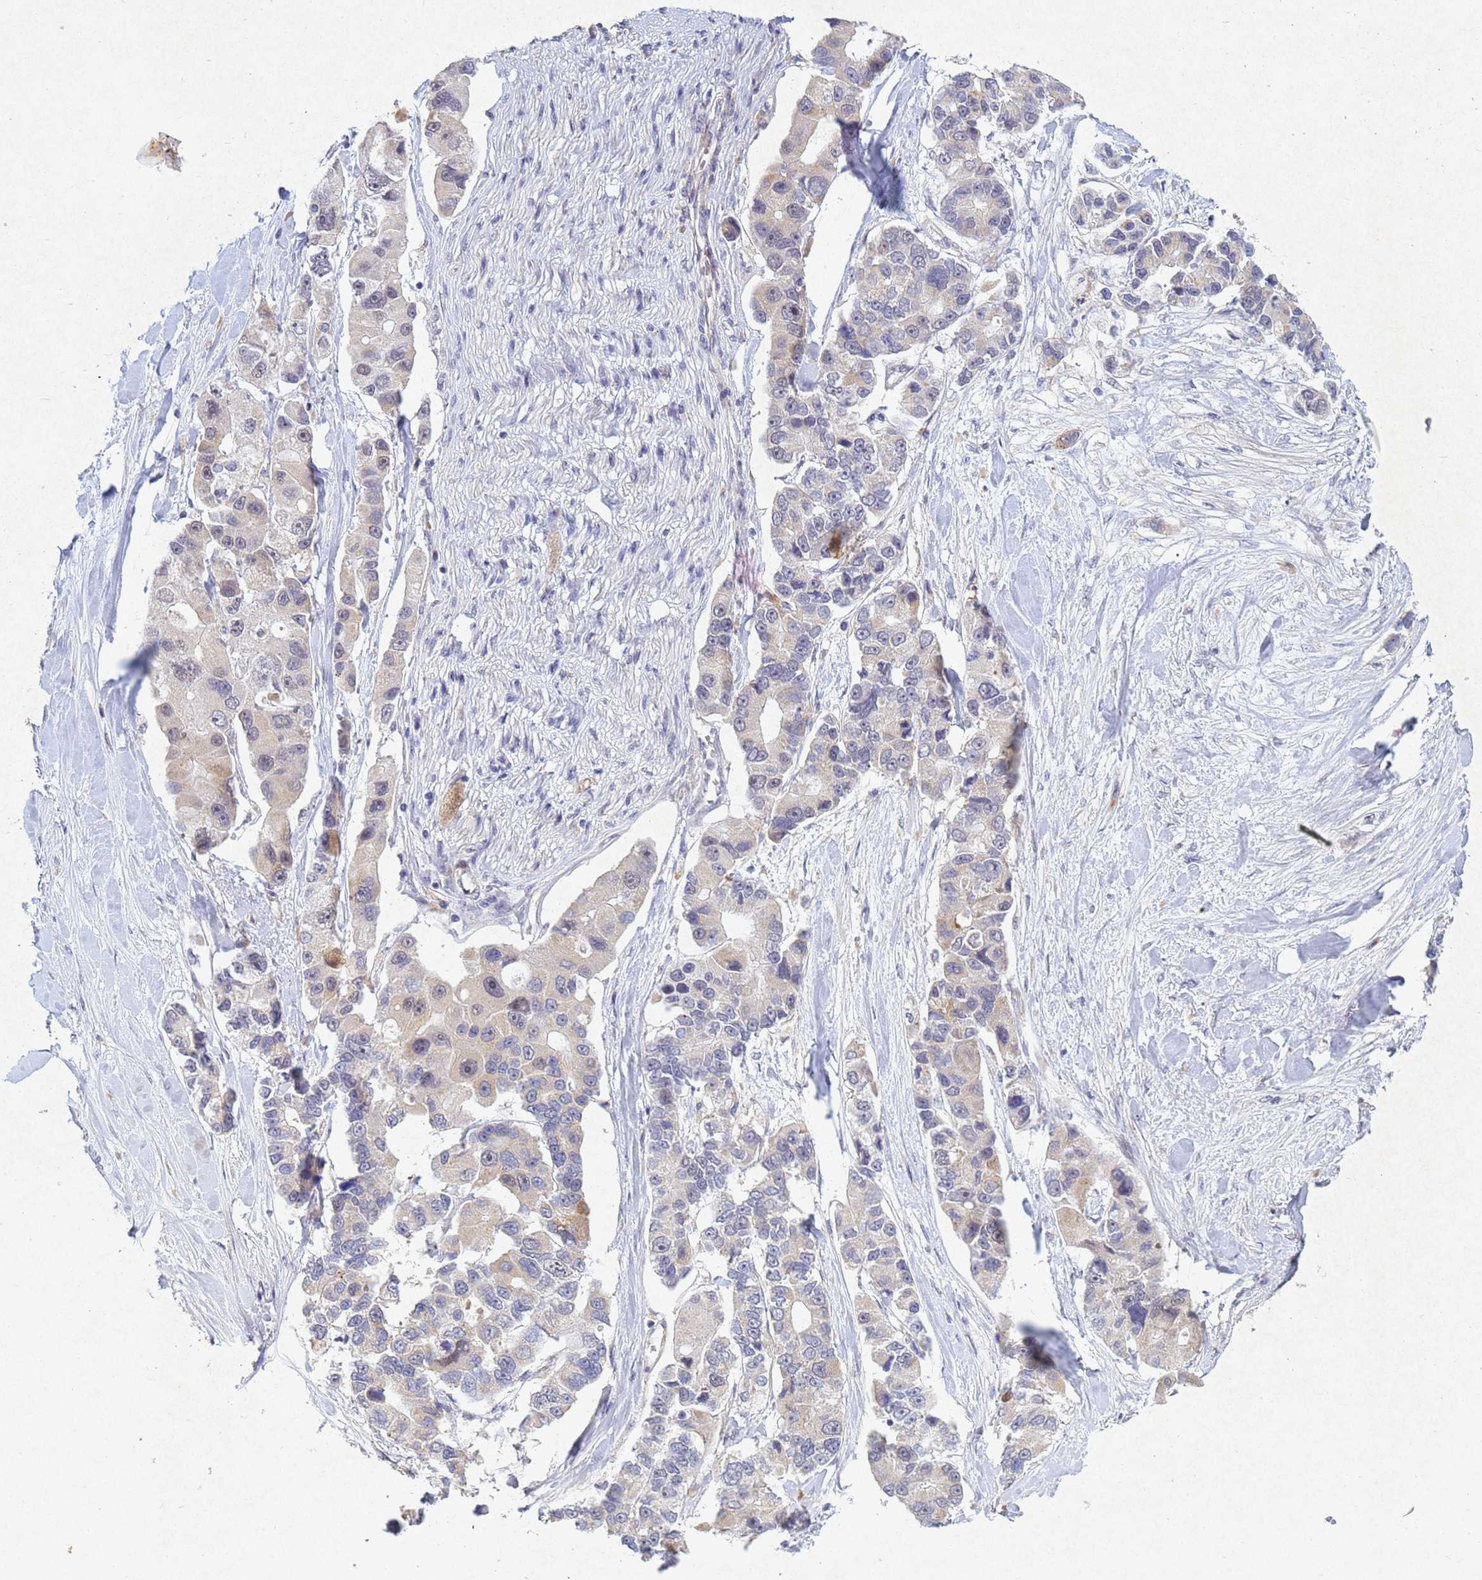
{"staining": {"intensity": "negative", "quantity": "none", "location": "none"}, "tissue": "lung cancer", "cell_type": "Tumor cells", "image_type": "cancer", "snomed": [{"axis": "morphology", "description": "Adenocarcinoma, NOS"}, {"axis": "topography", "description": "Lung"}], "caption": "This is an immunohistochemistry photomicrograph of human lung adenocarcinoma. There is no staining in tumor cells.", "gene": "TNPO2", "patient": {"sex": "female", "age": 54}}